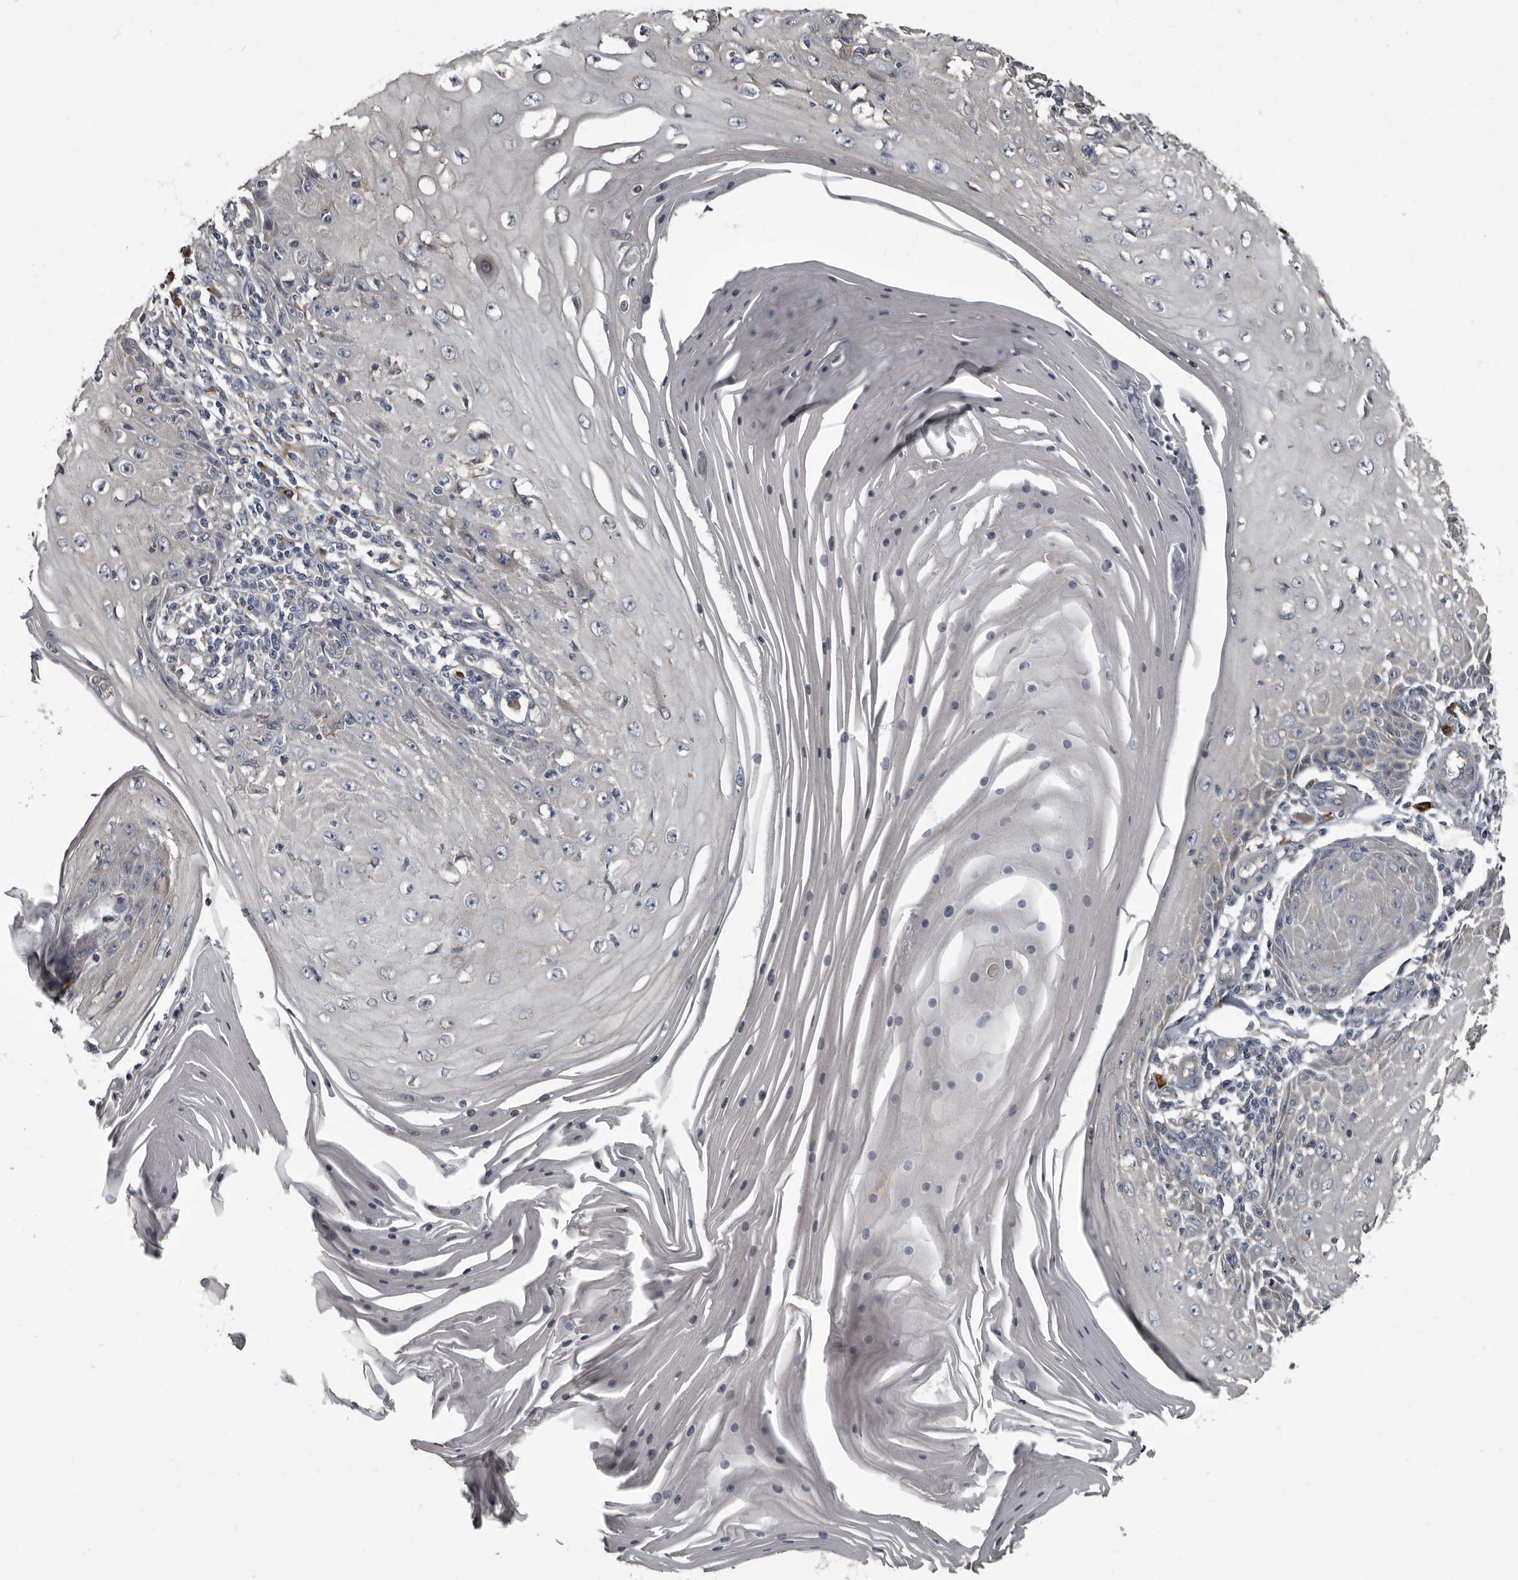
{"staining": {"intensity": "negative", "quantity": "none", "location": "none"}, "tissue": "skin cancer", "cell_type": "Tumor cells", "image_type": "cancer", "snomed": [{"axis": "morphology", "description": "Squamous cell carcinoma, NOS"}, {"axis": "topography", "description": "Skin"}], "caption": "This is an IHC image of squamous cell carcinoma (skin). There is no expression in tumor cells.", "gene": "TPD52L1", "patient": {"sex": "female", "age": 73}}